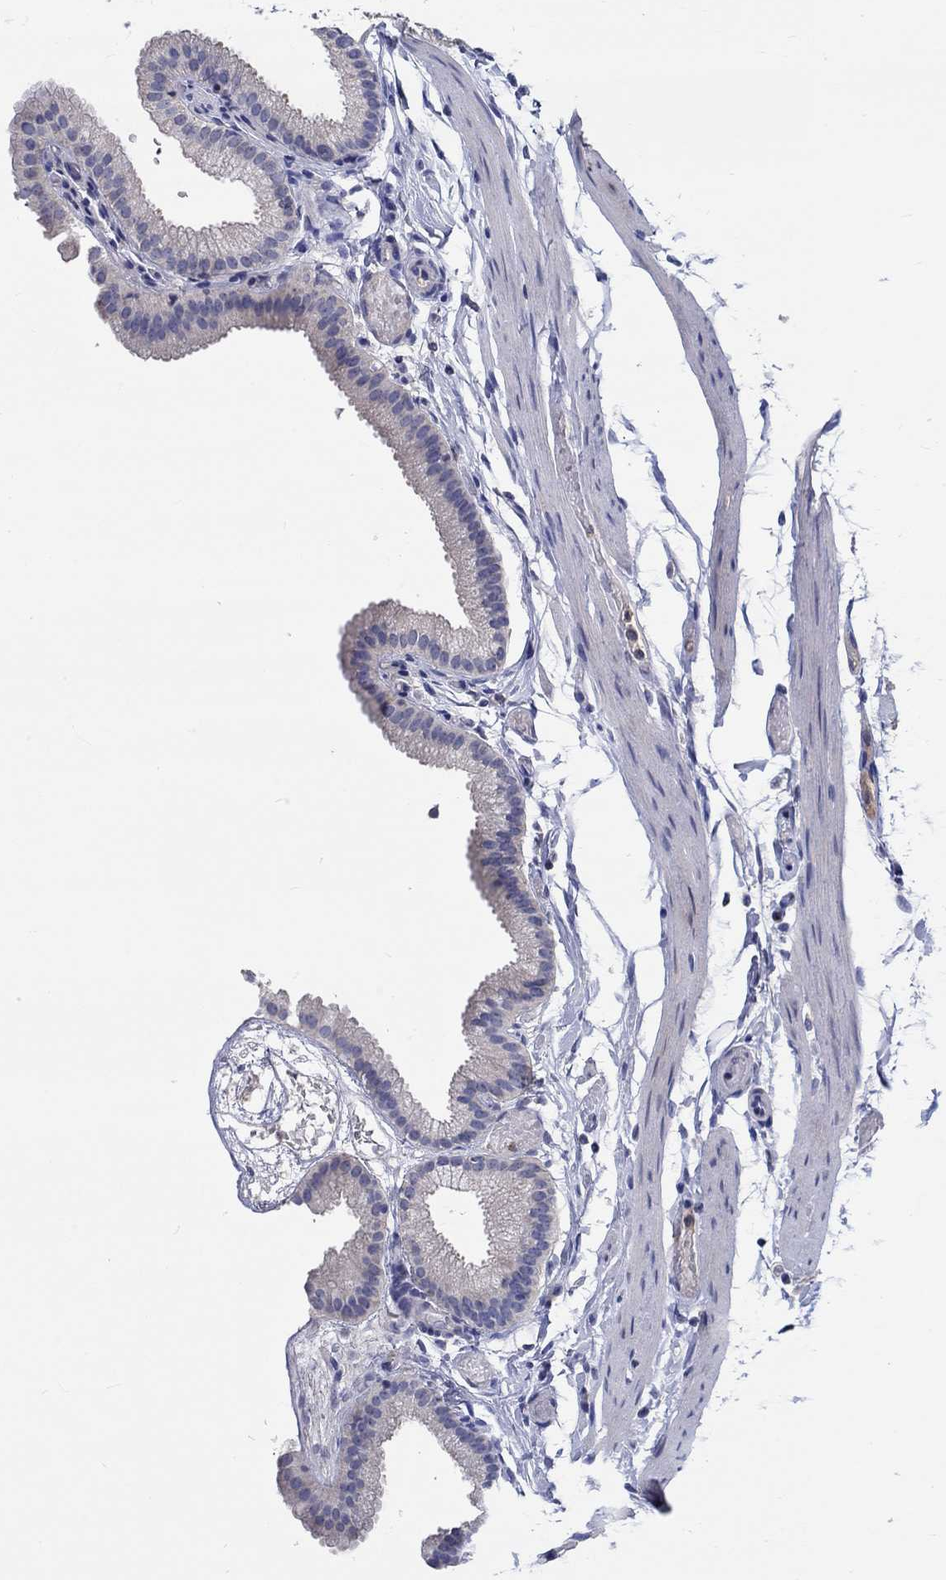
{"staining": {"intensity": "negative", "quantity": "none", "location": "none"}, "tissue": "gallbladder", "cell_type": "Glandular cells", "image_type": "normal", "snomed": [{"axis": "morphology", "description": "Normal tissue, NOS"}, {"axis": "topography", "description": "Gallbladder"}], "caption": "This micrograph is of benign gallbladder stained with immunohistochemistry to label a protein in brown with the nuclei are counter-stained blue. There is no positivity in glandular cells. (DAB IHC with hematoxylin counter stain).", "gene": "CHIT1", "patient": {"sex": "female", "age": 45}}